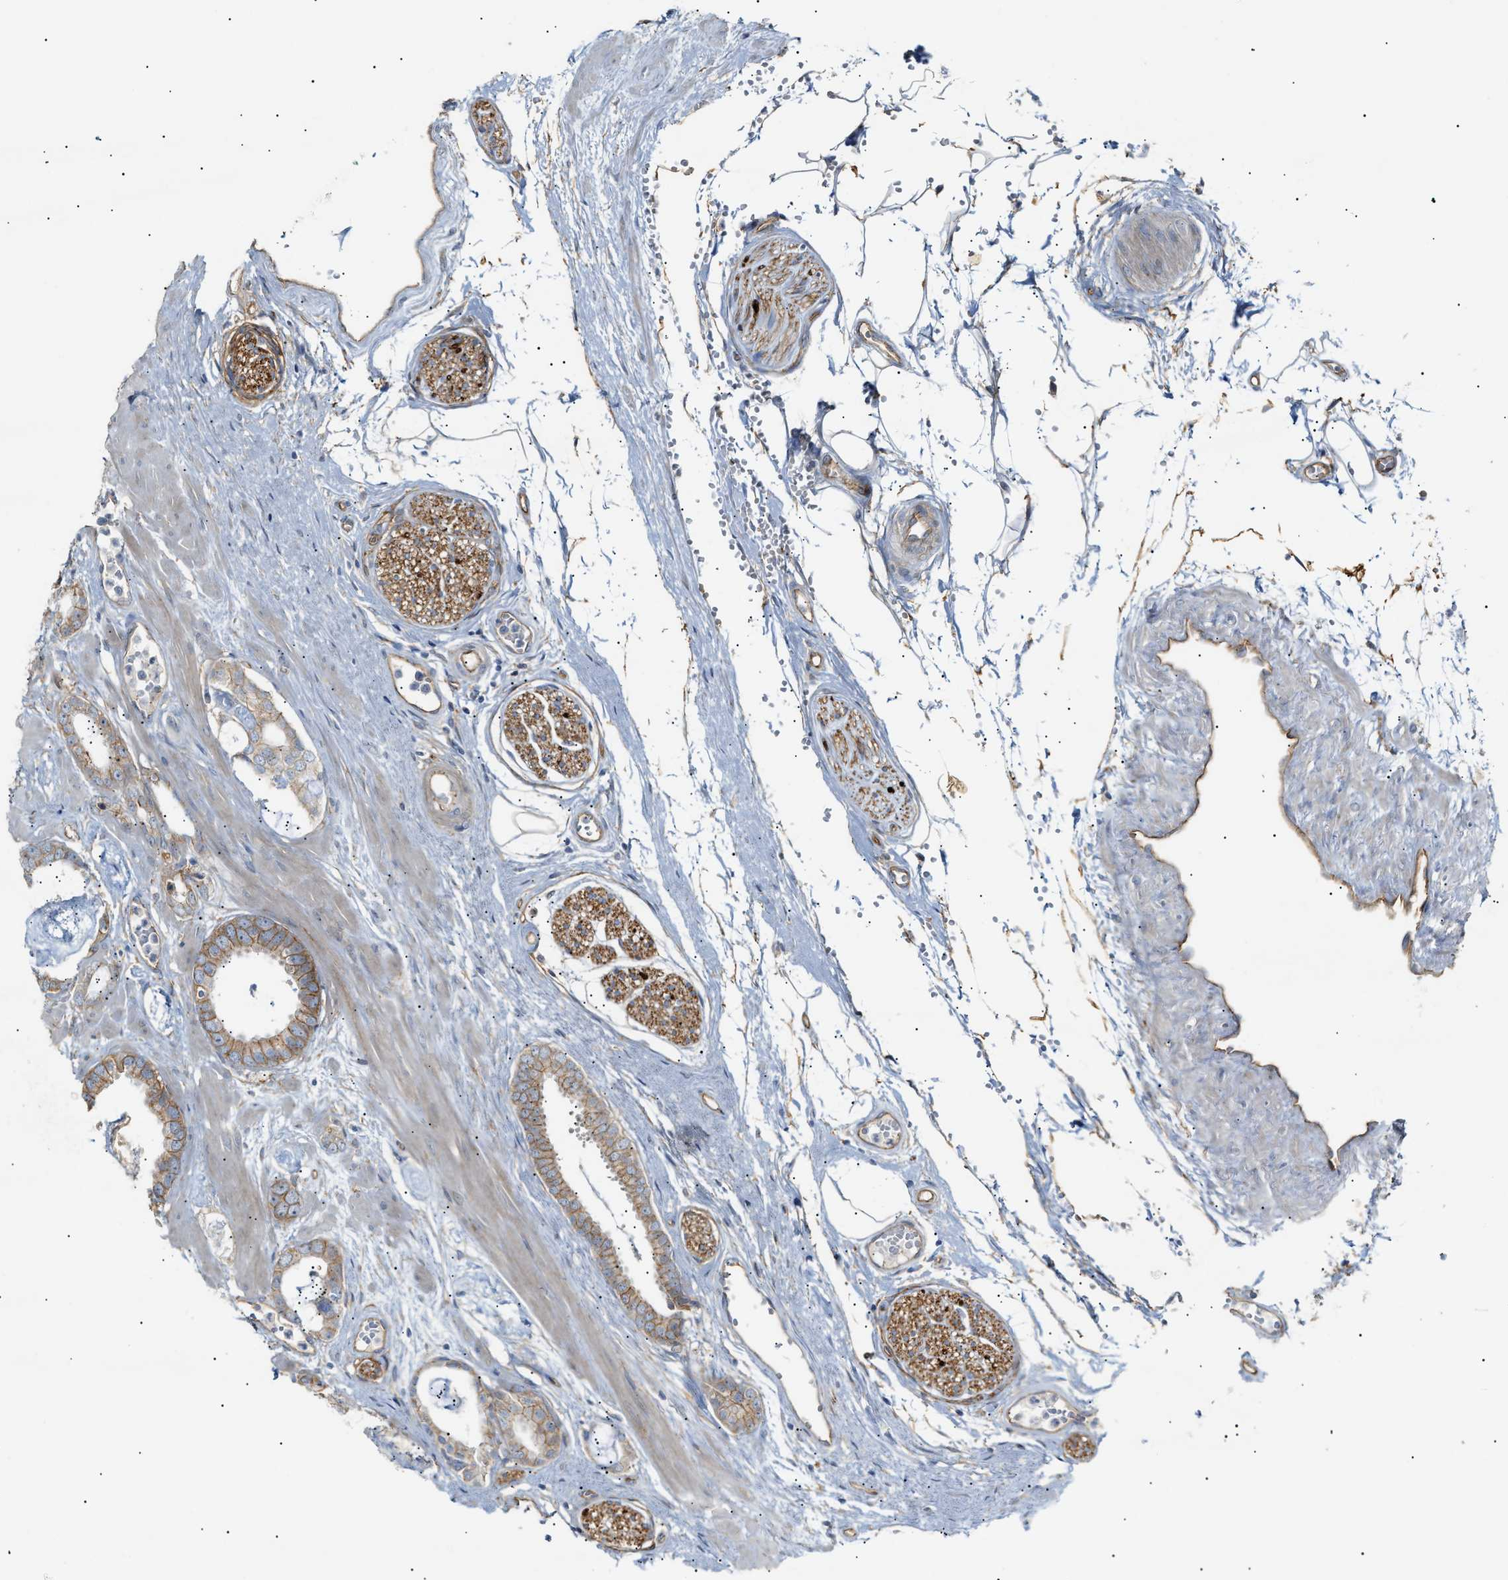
{"staining": {"intensity": "moderate", "quantity": ">75%", "location": "cytoplasmic/membranous"}, "tissue": "prostate cancer", "cell_type": "Tumor cells", "image_type": "cancer", "snomed": [{"axis": "morphology", "description": "Adenocarcinoma, Low grade"}, {"axis": "topography", "description": "Prostate"}], "caption": "Prostate cancer (adenocarcinoma (low-grade)) tissue displays moderate cytoplasmic/membranous staining in about >75% of tumor cells, visualized by immunohistochemistry. (Brightfield microscopy of DAB IHC at high magnification).", "gene": "ZFHX2", "patient": {"sex": "male", "age": 53}}